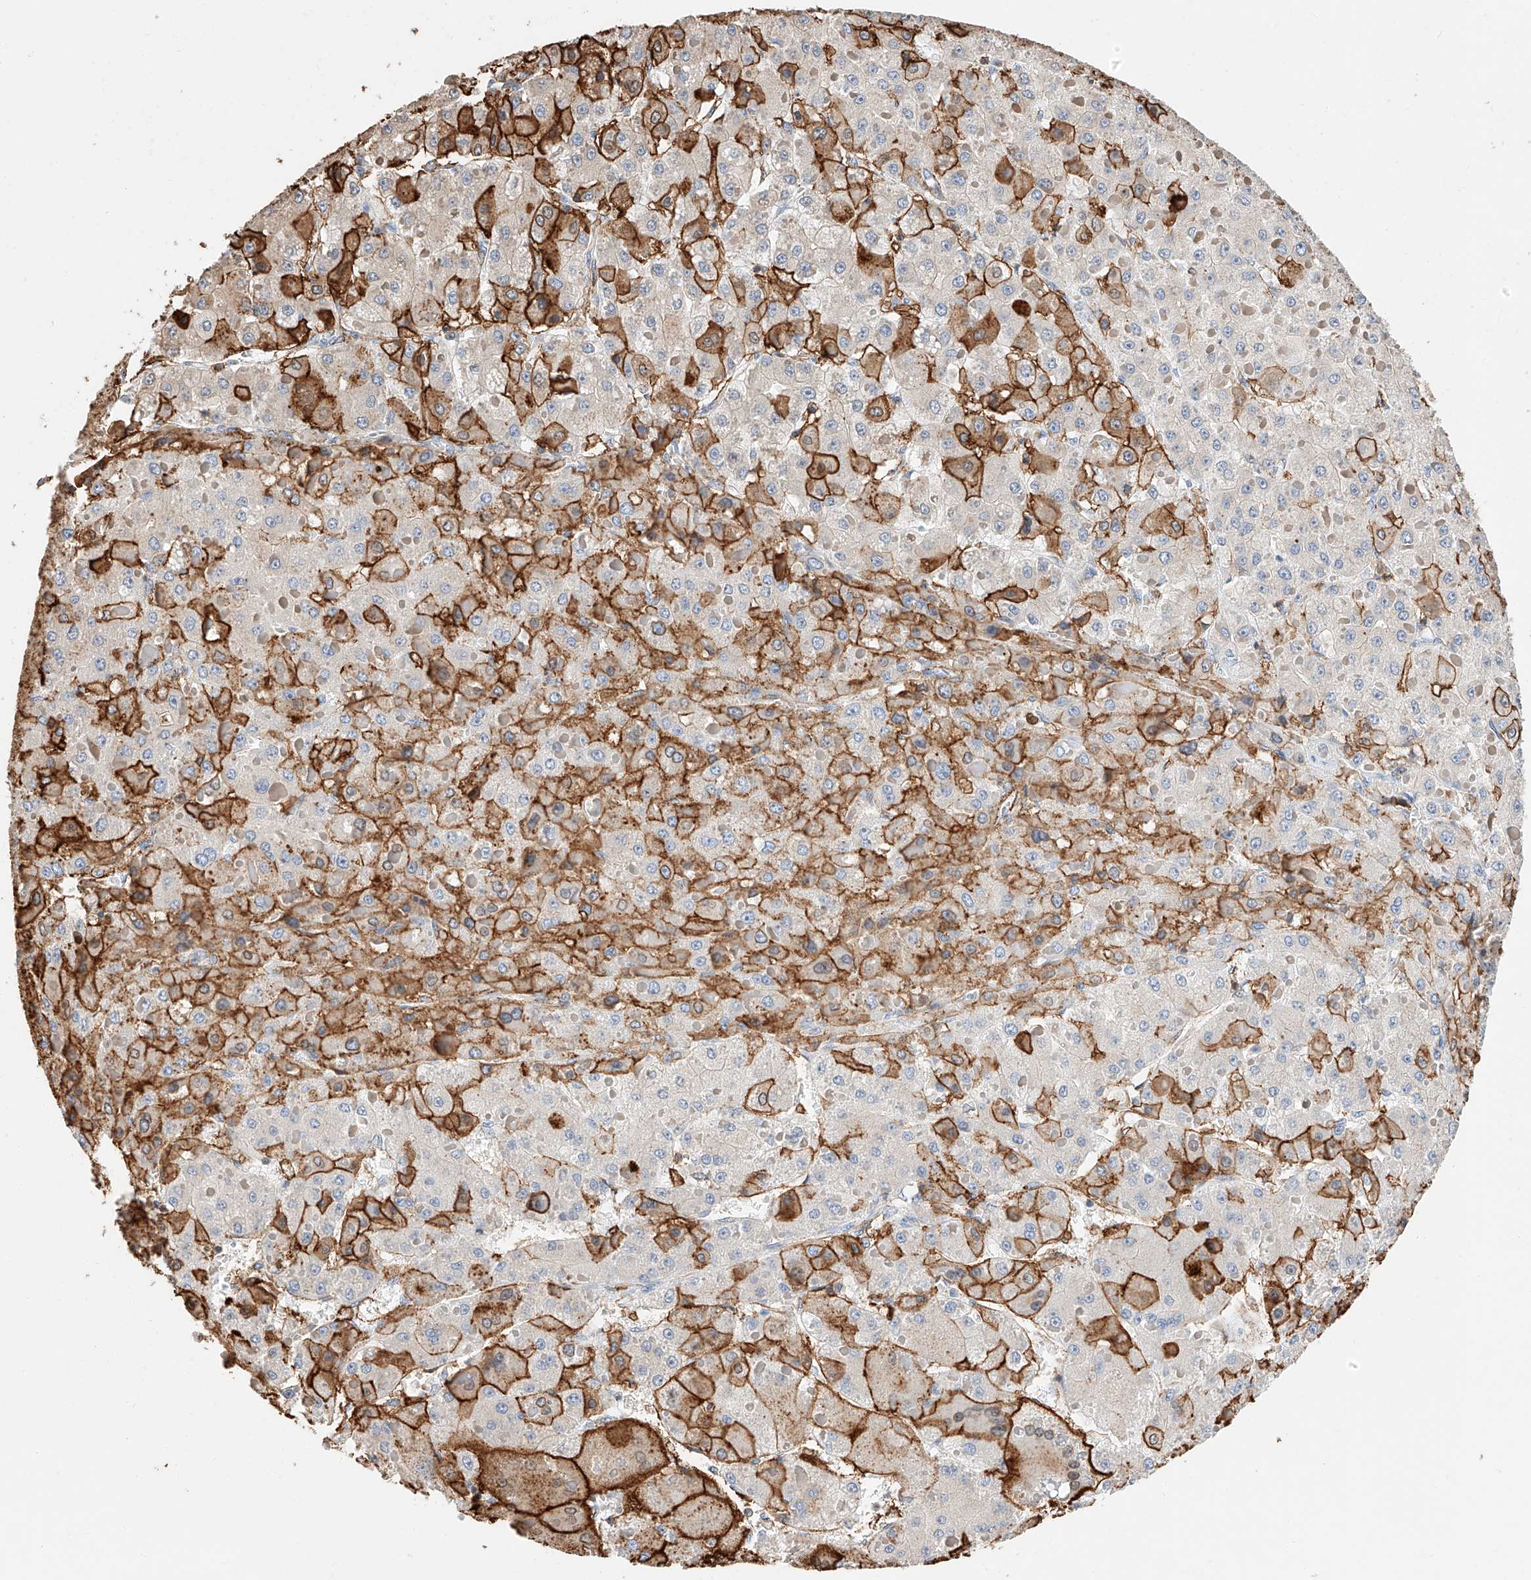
{"staining": {"intensity": "strong", "quantity": "25%-75%", "location": "cytoplasmic/membranous"}, "tissue": "liver cancer", "cell_type": "Tumor cells", "image_type": "cancer", "snomed": [{"axis": "morphology", "description": "Carcinoma, Hepatocellular, NOS"}, {"axis": "topography", "description": "Liver"}], "caption": "Tumor cells demonstrate high levels of strong cytoplasmic/membranous positivity in approximately 25%-75% of cells in human liver cancer.", "gene": "WFS1", "patient": {"sex": "female", "age": 73}}